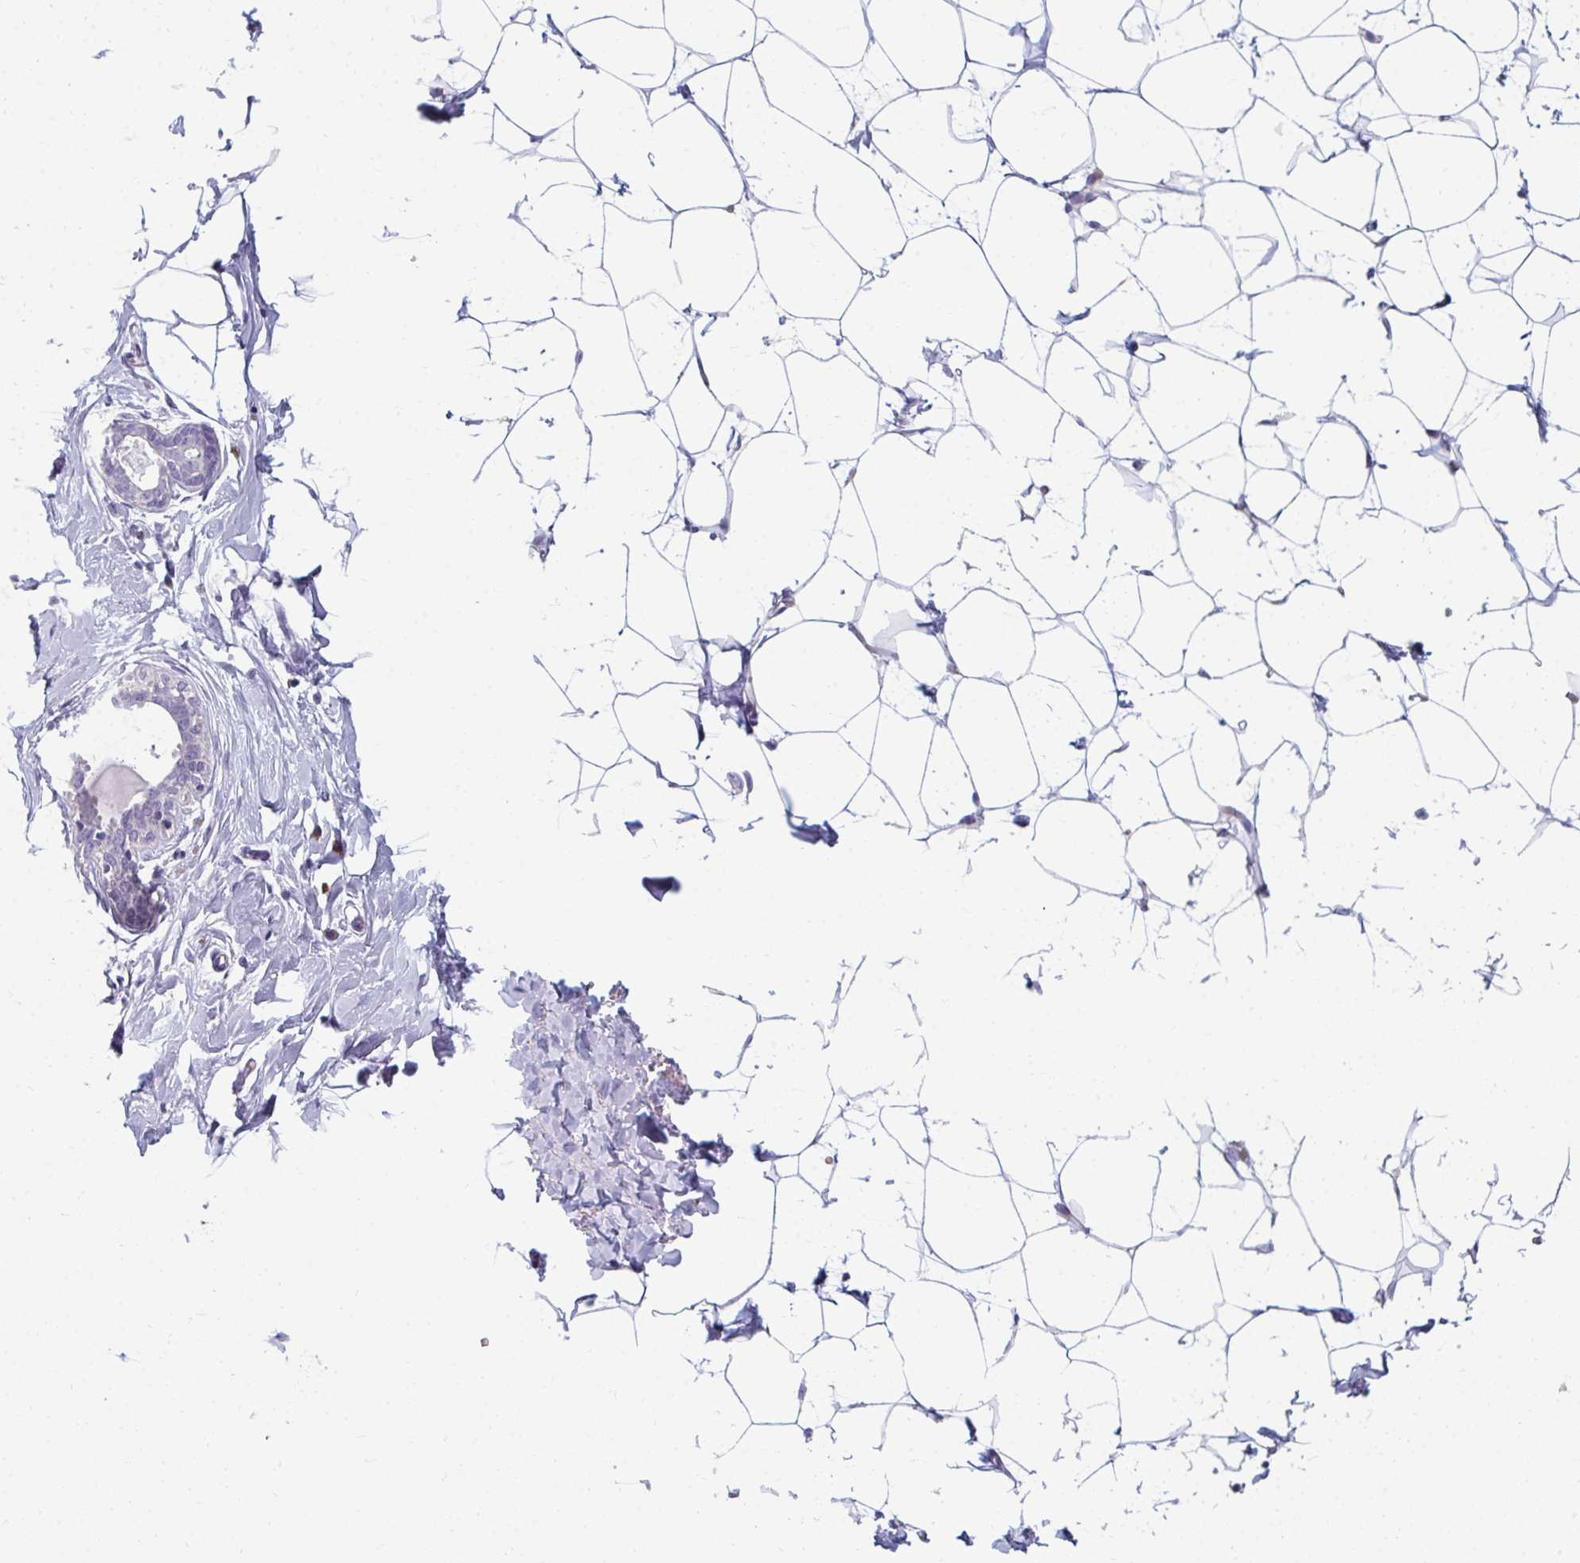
{"staining": {"intensity": "negative", "quantity": "none", "location": "none"}, "tissue": "breast", "cell_type": "Adipocytes", "image_type": "normal", "snomed": [{"axis": "morphology", "description": "Normal tissue, NOS"}, {"axis": "topography", "description": "Breast"}], "caption": "DAB immunohistochemical staining of unremarkable human breast shows no significant positivity in adipocytes.", "gene": "EIF1AD", "patient": {"sex": "female", "age": 27}}